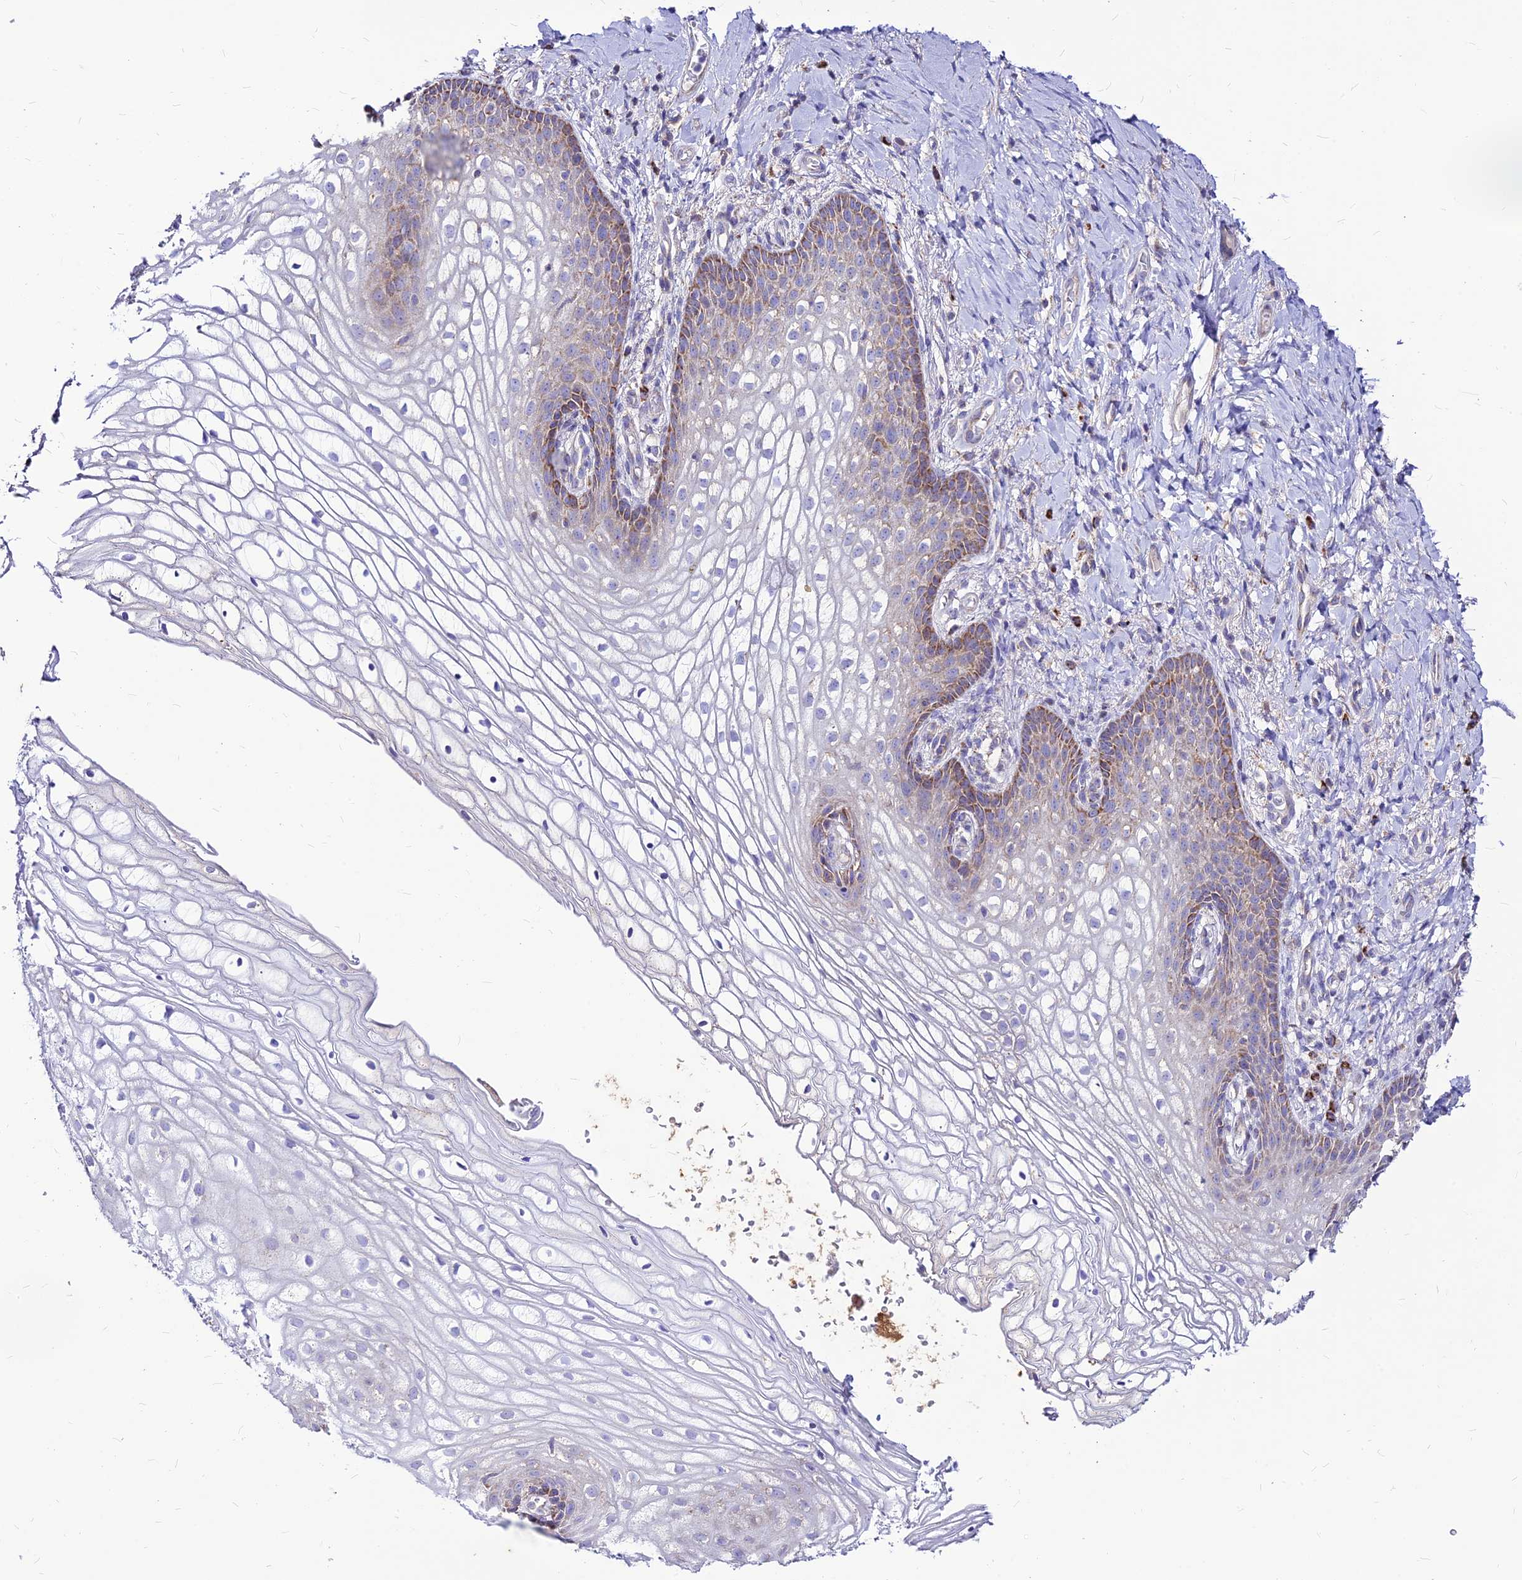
{"staining": {"intensity": "moderate", "quantity": "<25%", "location": "cytoplasmic/membranous"}, "tissue": "vagina", "cell_type": "Squamous epithelial cells", "image_type": "normal", "snomed": [{"axis": "morphology", "description": "Normal tissue, NOS"}, {"axis": "topography", "description": "Vagina"}], "caption": "This photomicrograph shows IHC staining of normal human vagina, with low moderate cytoplasmic/membranous expression in approximately <25% of squamous epithelial cells.", "gene": "ECI1", "patient": {"sex": "female", "age": 60}}